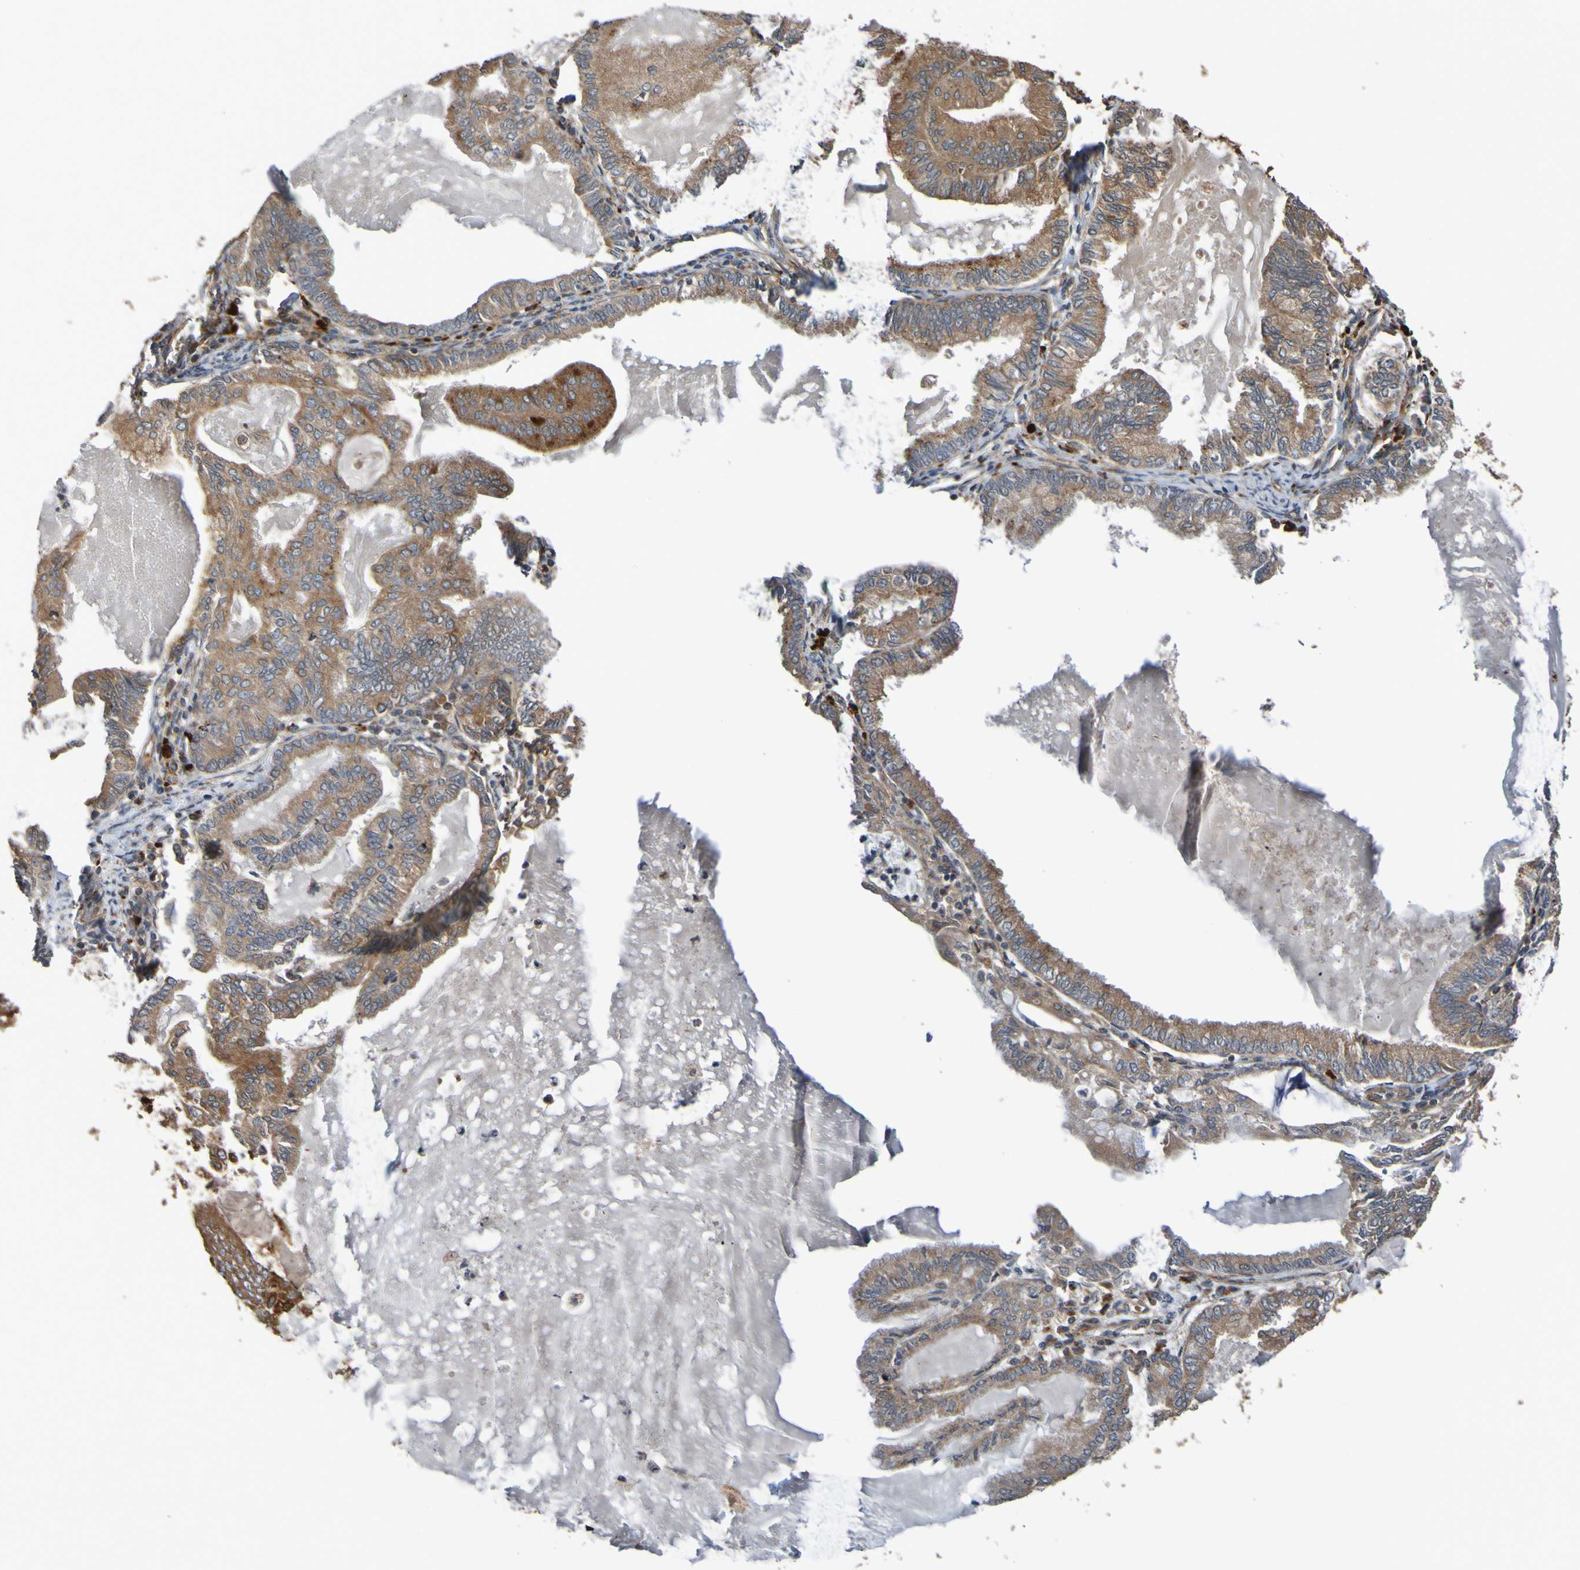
{"staining": {"intensity": "moderate", "quantity": ">75%", "location": "cytoplasmic/membranous"}, "tissue": "endometrial cancer", "cell_type": "Tumor cells", "image_type": "cancer", "snomed": [{"axis": "morphology", "description": "Adenocarcinoma, NOS"}, {"axis": "topography", "description": "Endometrium"}], "caption": "DAB (3,3'-diaminobenzidine) immunohistochemical staining of endometrial cancer (adenocarcinoma) displays moderate cytoplasmic/membranous protein expression in about >75% of tumor cells.", "gene": "UCN", "patient": {"sex": "female", "age": 86}}